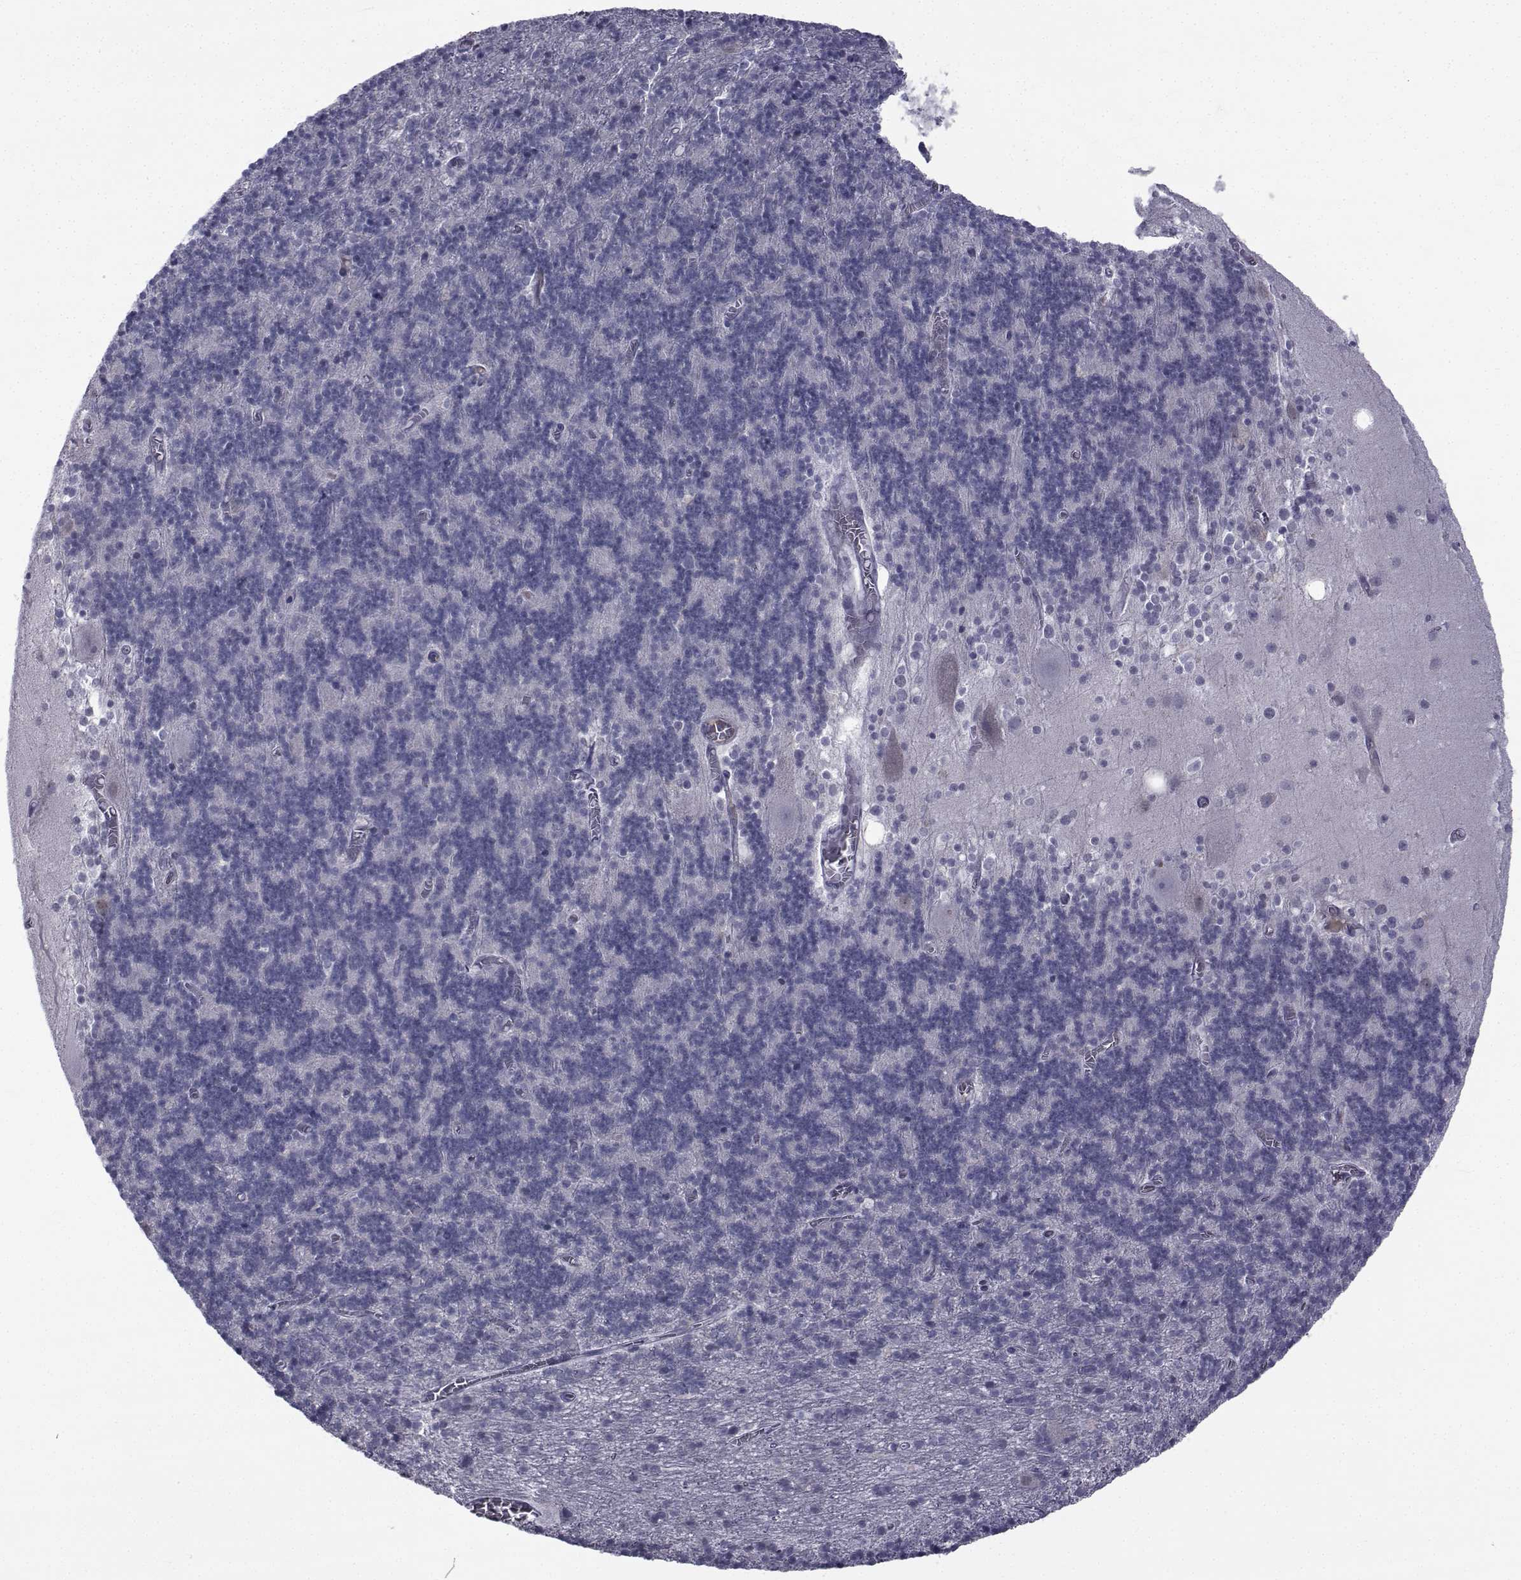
{"staining": {"intensity": "negative", "quantity": "none", "location": "none"}, "tissue": "cerebellum", "cell_type": "Cells in granular layer", "image_type": "normal", "snomed": [{"axis": "morphology", "description": "Normal tissue, NOS"}, {"axis": "topography", "description": "Cerebellum"}], "caption": "DAB (3,3'-diaminobenzidine) immunohistochemical staining of unremarkable human cerebellum exhibits no significant expression in cells in granular layer. The staining is performed using DAB brown chromogen with nuclei counter-stained in using hematoxylin.", "gene": "PAX2", "patient": {"sex": "male", "age": 70}}